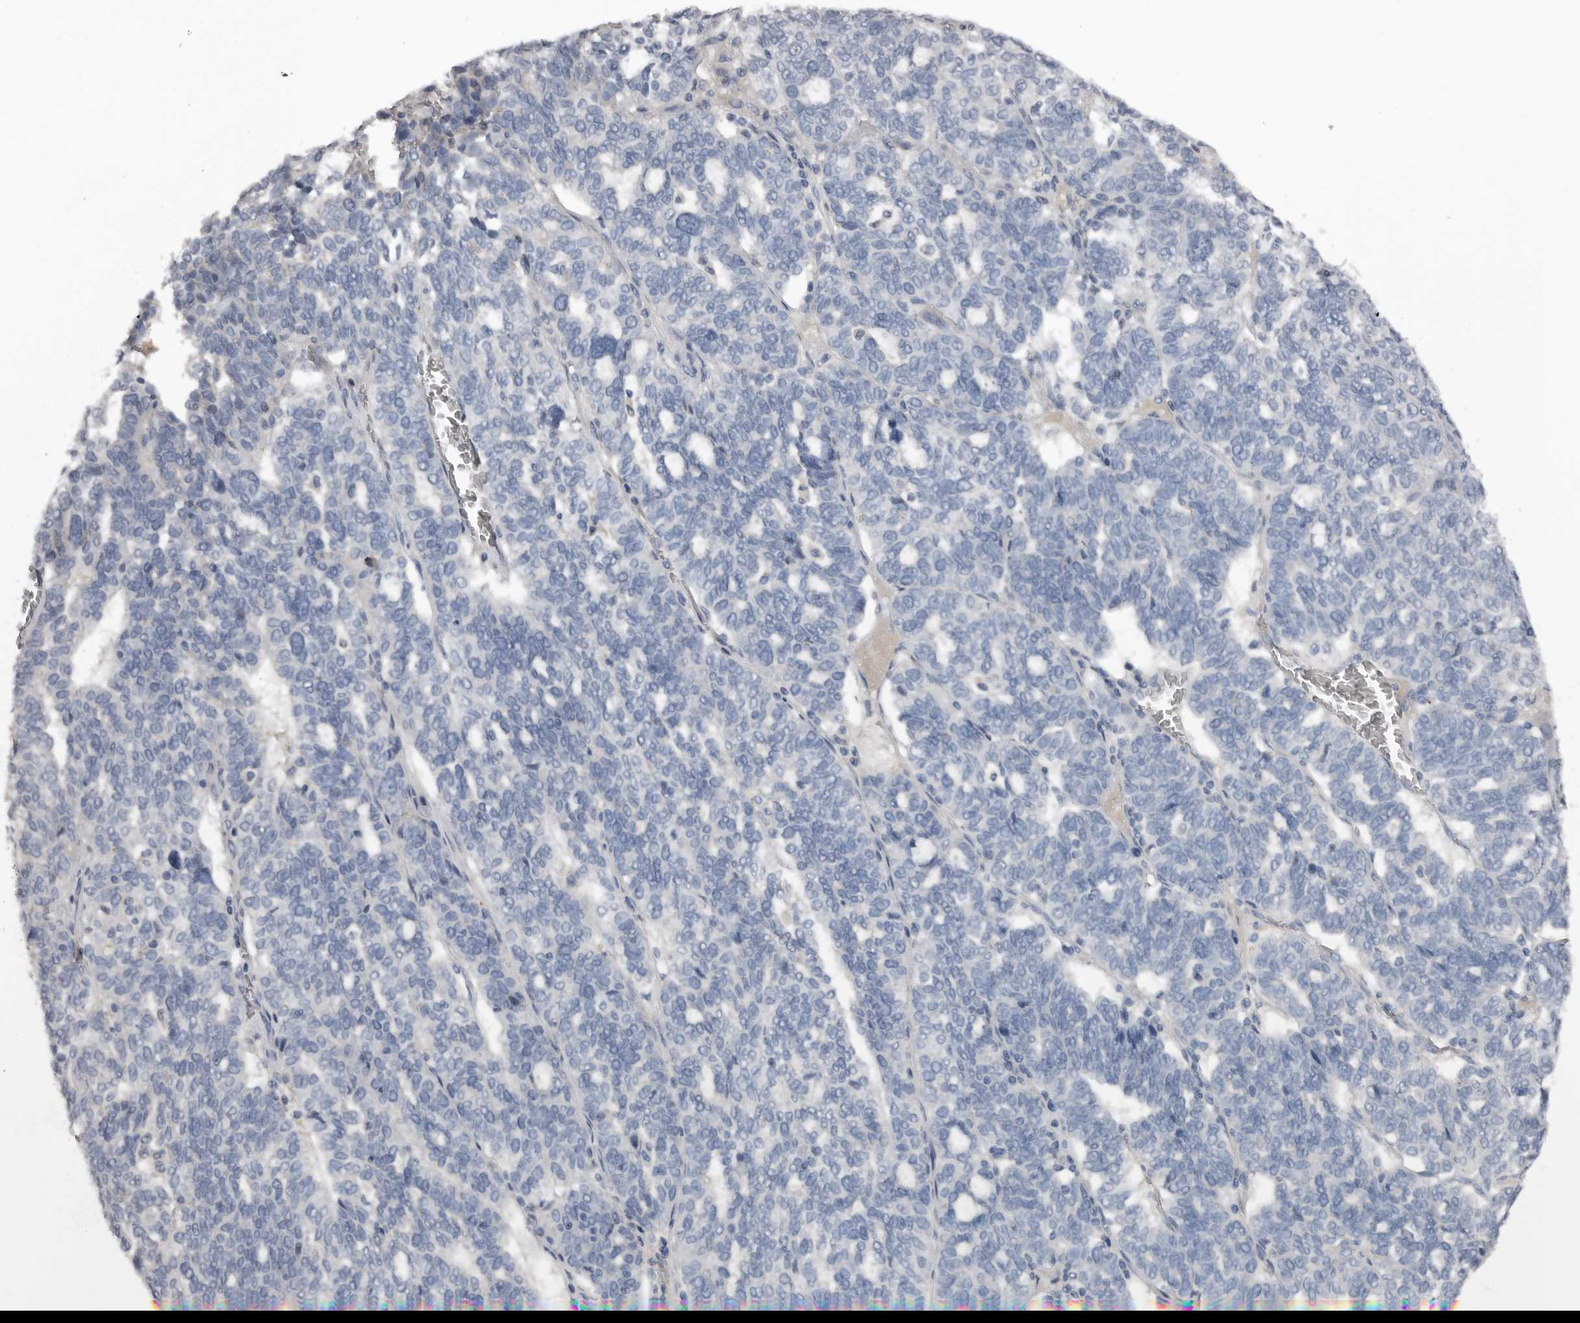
{"staining": {"intensity": "negative", "quantity": "none", "location": "none"}, "tissue": "ovarian cancer", "cell_type": "Tumor cells", "image_type": "cancer", "snomed": [{"axis": "morphology", "description": "Cystadenocarcinoma, serous, NOS"}, {"axis": "topography", "description": "Ovary"}], "caption": "DAB (3,3'-diaminobenzidine) immunohistochemical staining of ovarian cancer shows no significant expression in tumor cells.", "gene": "FABP7", "patient": {"sex": "female", "age": 59}}